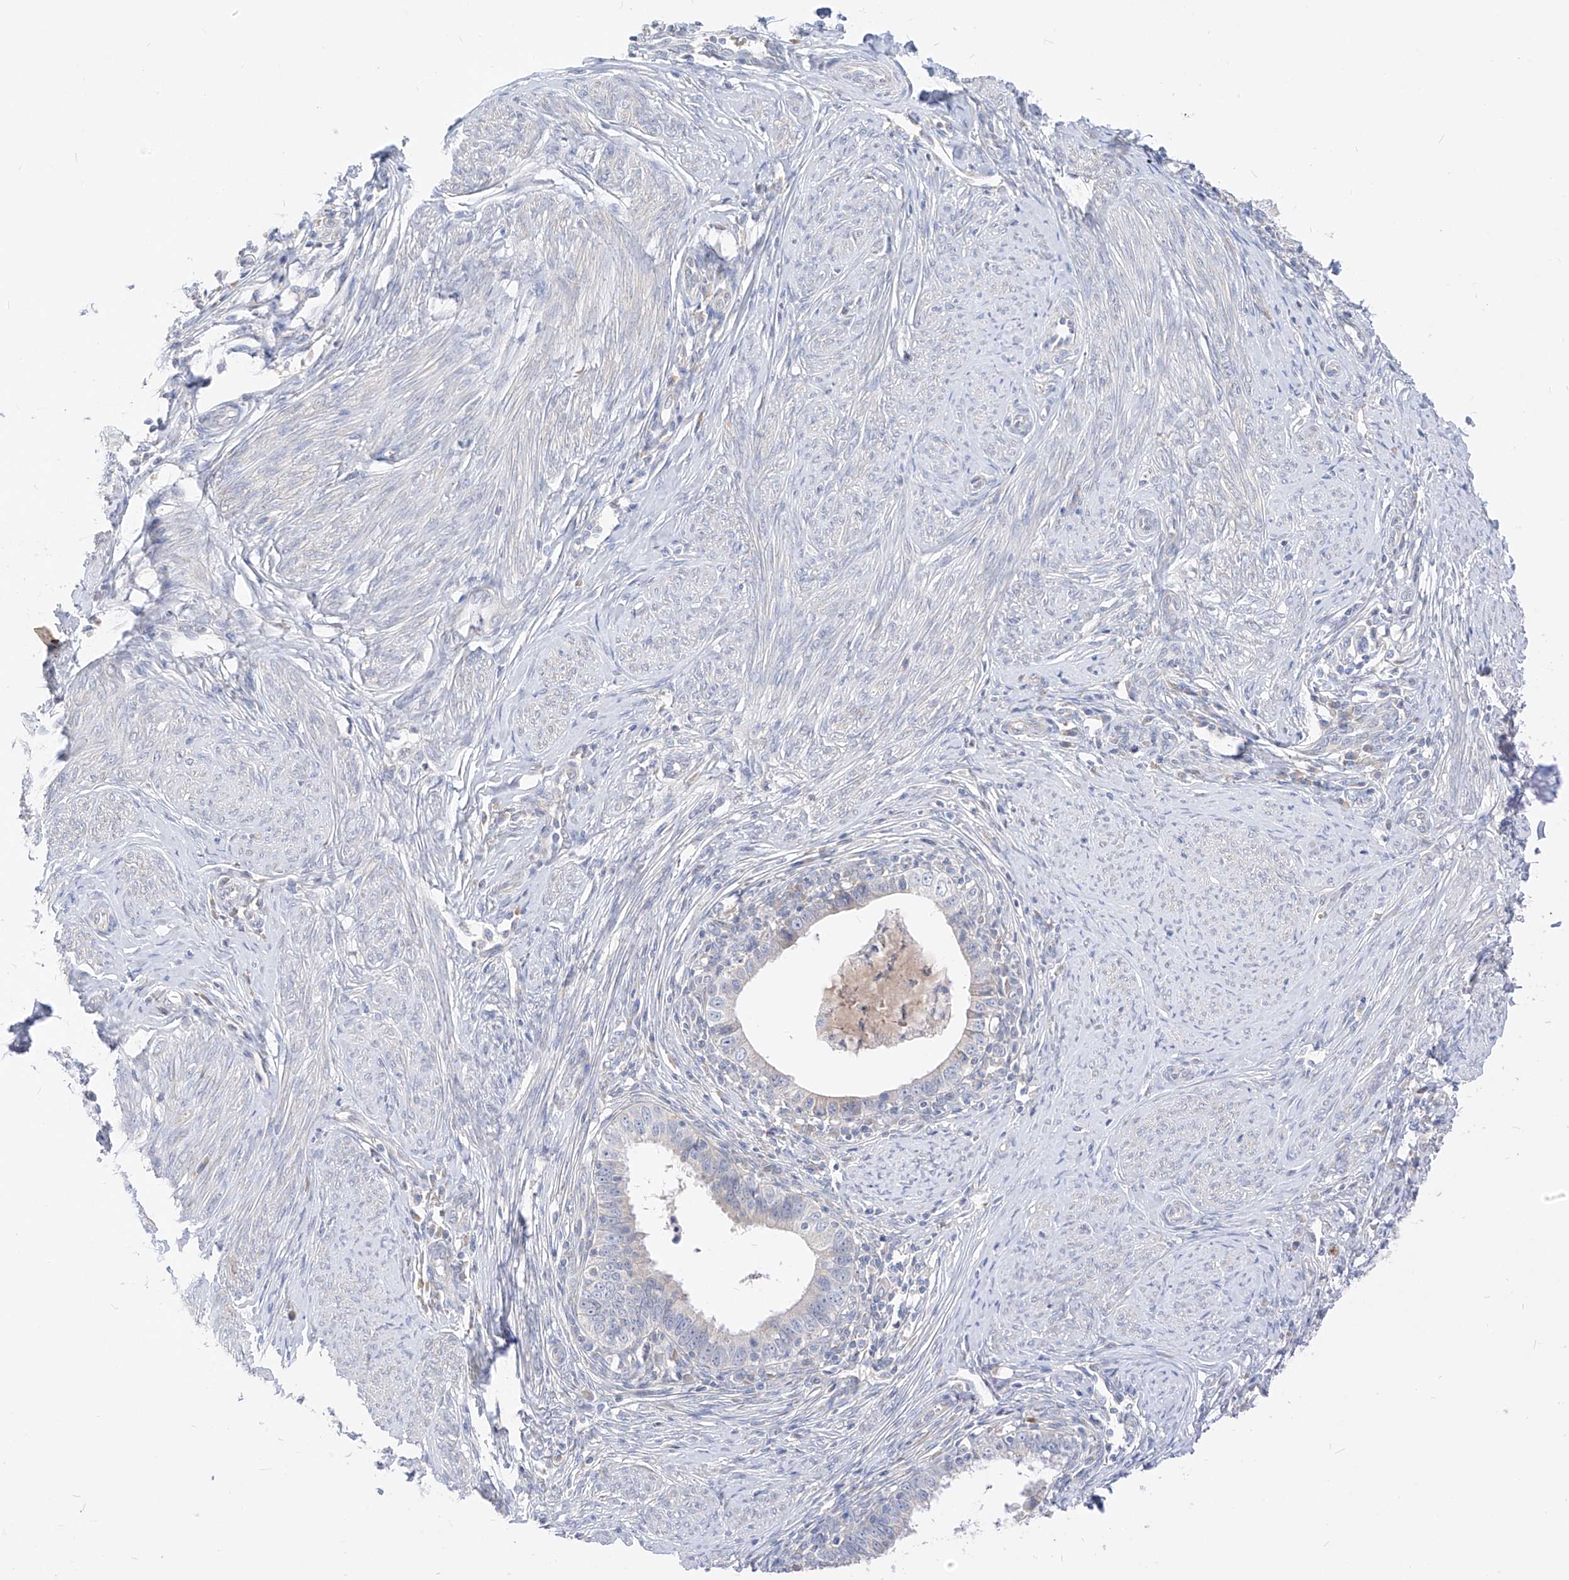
{"staining": {"intensity": "negative", "quantity": "none", "location": "none"}, "tissue": "cervical cancer", "cell_type": "Tumor cells", "image_type": "cancer", "snomed": [{"axis": "morphology", "description": "Adenocarcinoma, NOS"}, {"axis": "topography", "description": "Cervix"}], "caption": "The immunohistochemistry image has no significant expression in tumor cells of adenocarcinoma (cervical) tissue.", "gene": "RASA2", "patient": {"sex": "female", "age": 36}}